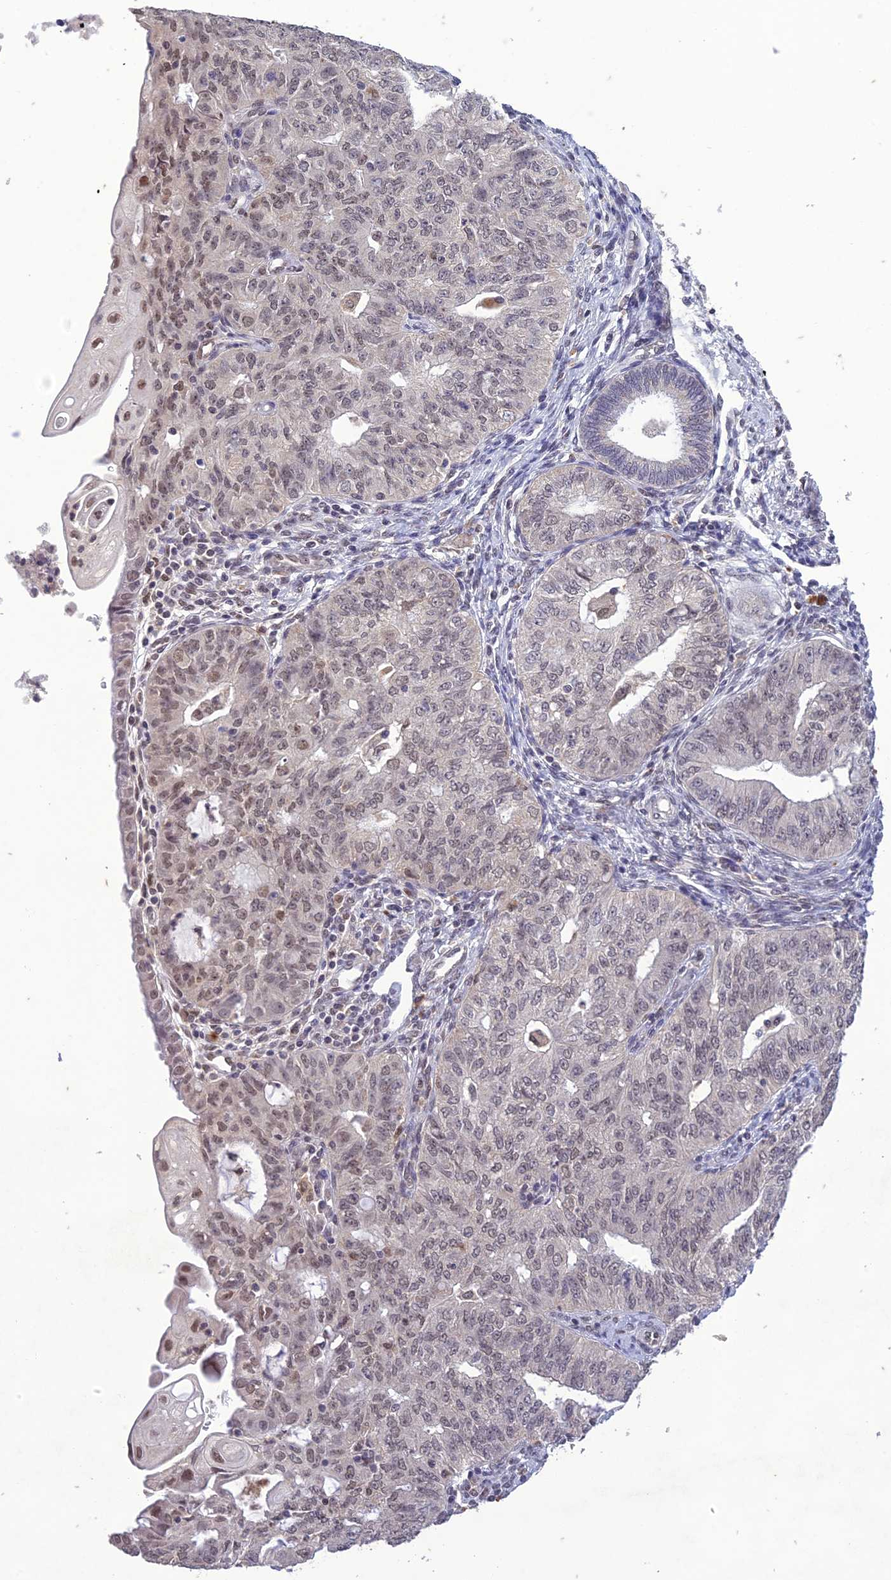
{"staining": {"intensity": "weak", "quantity": "25%-75%", "location": "nuclear"}, "tissue": "endometrial cancer", "cell_type": "Tumor cells", "image_type": "cancer", "snomed": [{"axis": "morphology", "description": "Adenocarcinoma, NOS"}, {"axis": "topography", "description": "Endometrium"}], "caption": "A low amount of weak nuclear positivity is identified in about 25%-75% of tumor cells in adenocarcinoma (endometrial) tissue.", "gene": "POP4", "patient": {"sex": "female", "age": 32}}